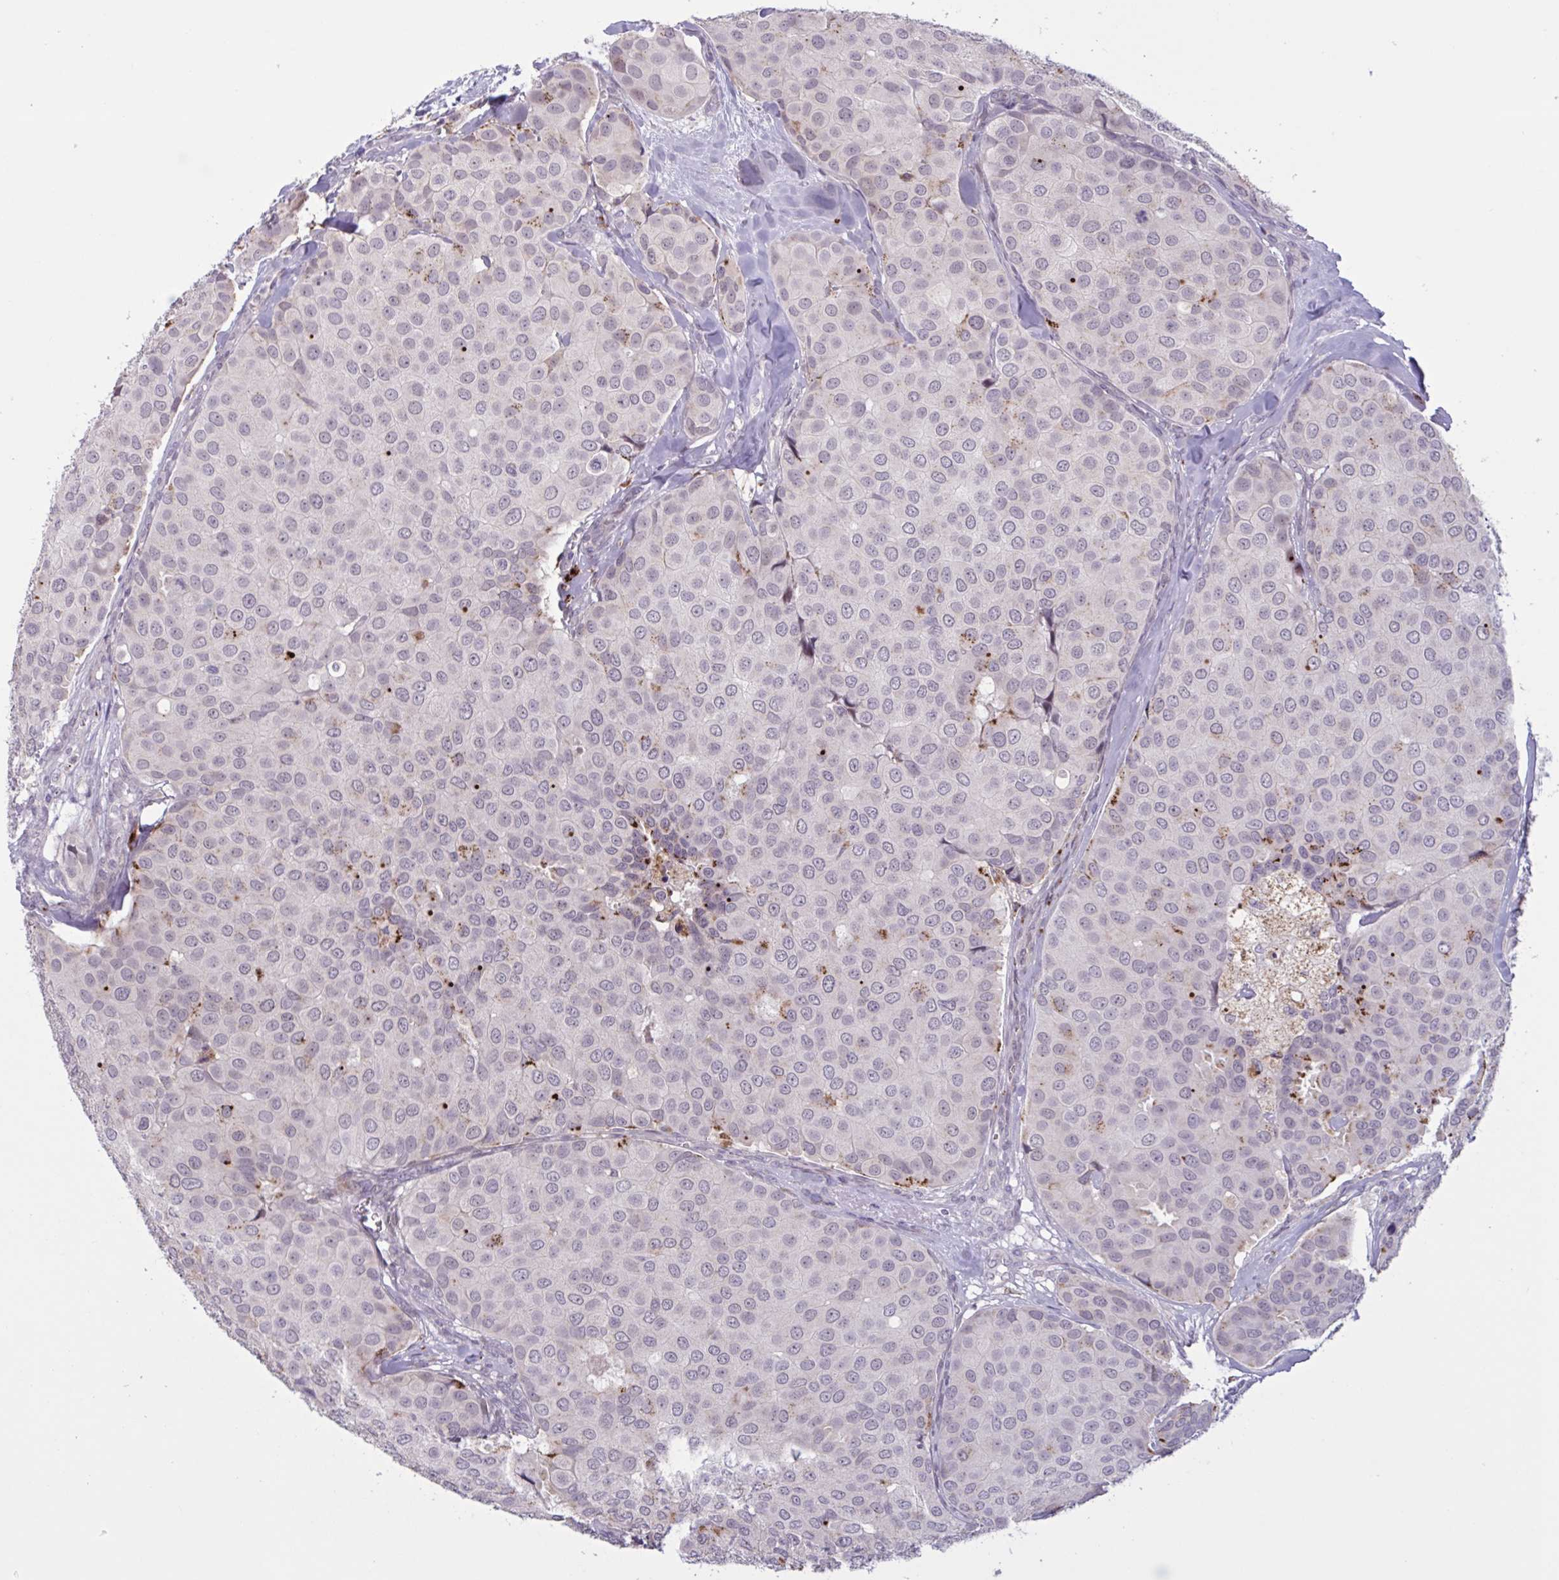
{"staining": {"intensity": "moderate", "quantity": "<25%", "location": "cytoplasmic/membranous"}, "tissue": "breast cancer", "cell_type": "Tumor cells", "image_type": "cancer", "snomed": [{"axis": "morphology", "description": "Duct carcinoma"}, {"axis": "topography", "description": "Breast"}], "caption": "Protein expression analysis of breast cancer displays moderate cytoplasmic/membranous staining in approximately <25% of tumor cells. The protein of interest is stained brown, and the nuclei are stained in blue (DAB IHC with brightfield microscopy, high magnification).", "gene": "RFPL4B", "patient": {"sex": "female", "age": 70}}